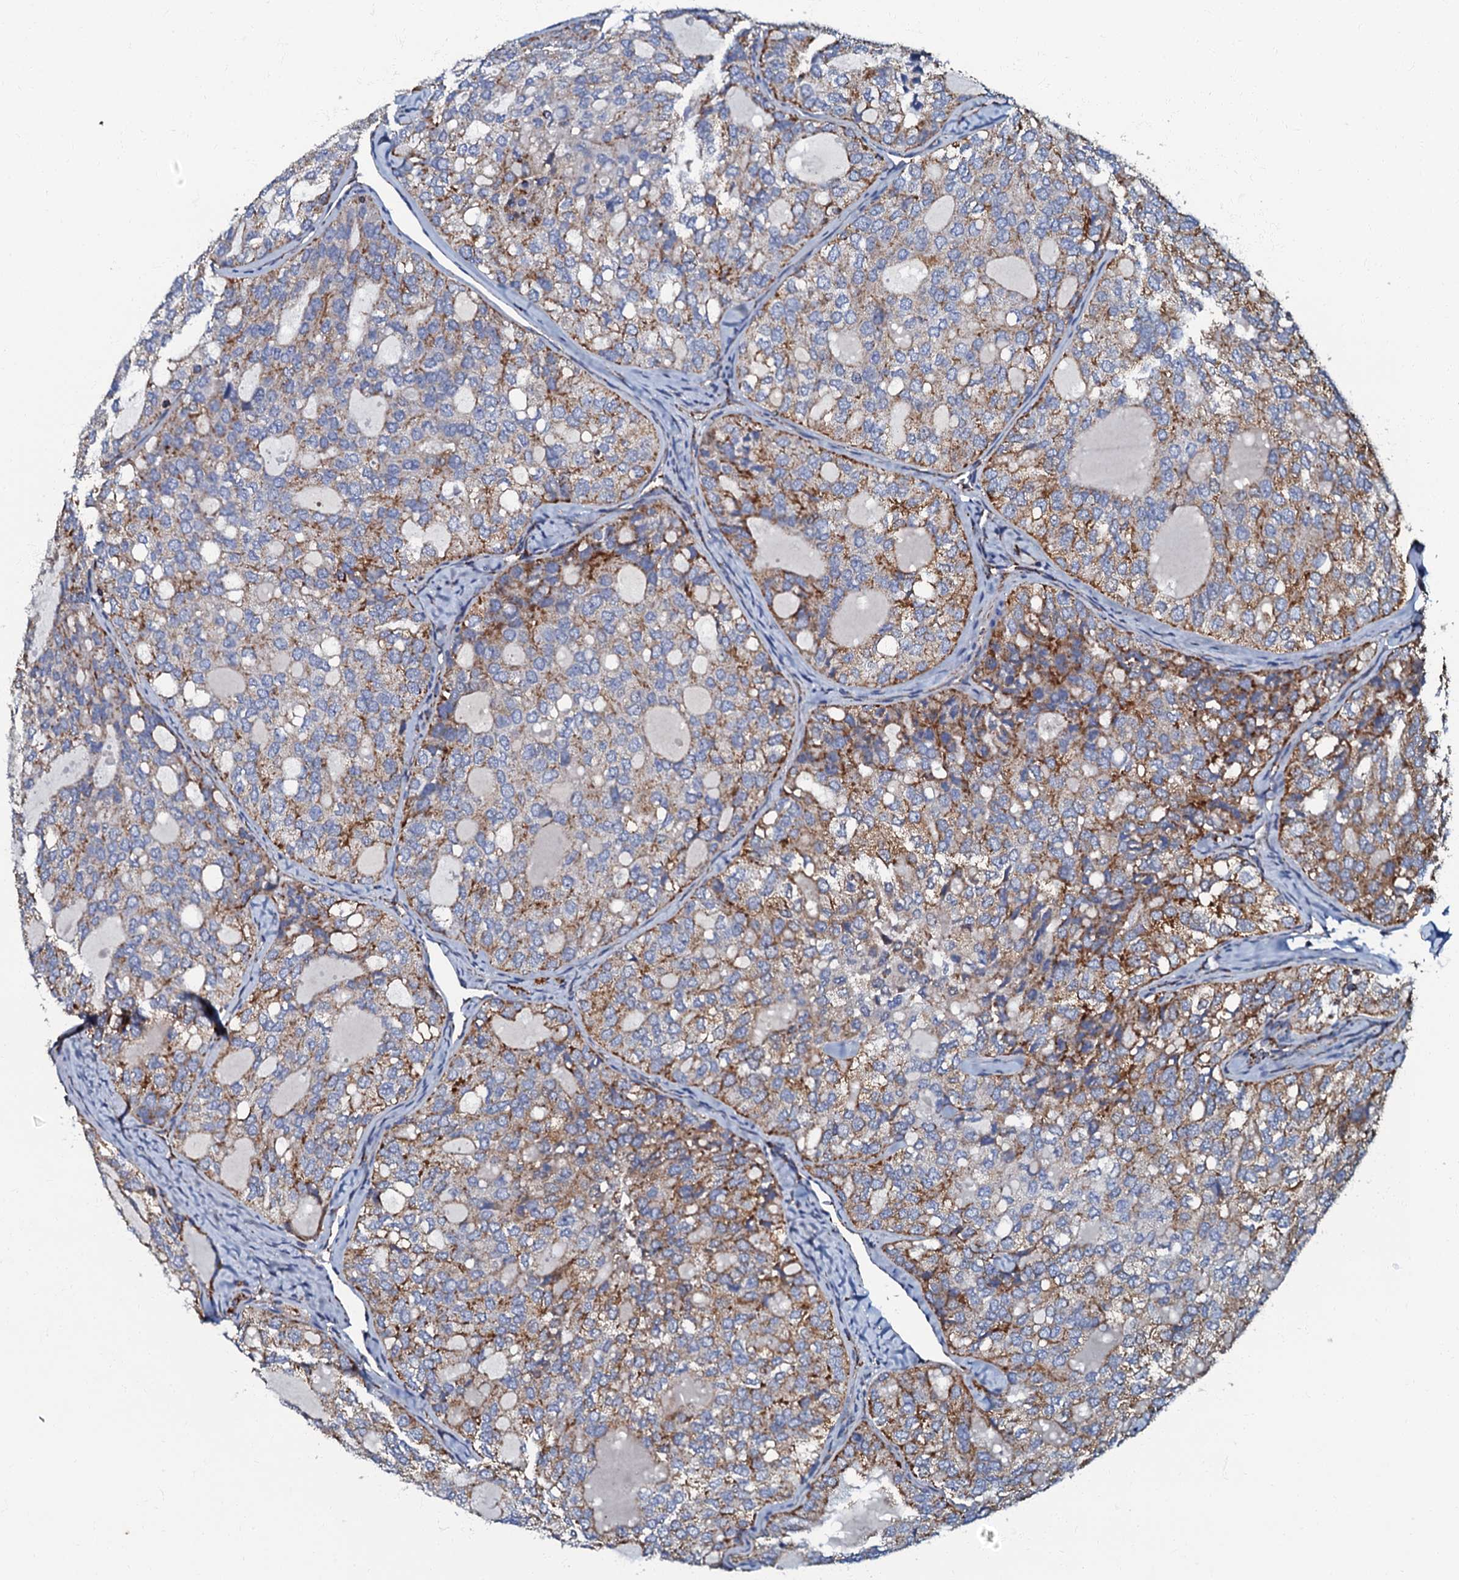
{"staining": {"intensity": "moderate", "quantity": "25%-75%", "location": "cytoplasmic/membranous"}, "tissue": "thyroid cancer", "cell_type": "Tumor cells", "image_type": "cancer", "snomed": [{"axis": "morphology", "description": "Follicular adenoma carcinoma, NOS"}, {"axis": "topography", "description": "Thyroid gland"}], "caption": "Immunohistochemical staining of human thyroid follicular adenoma carcinoma exhibits medium levels of moderate cytoplasmic/membranous staining in approximately 25%-75% of tumor cells.", "gene": "NDUFA12", "patient": {"sex": "male", "age": 75}}